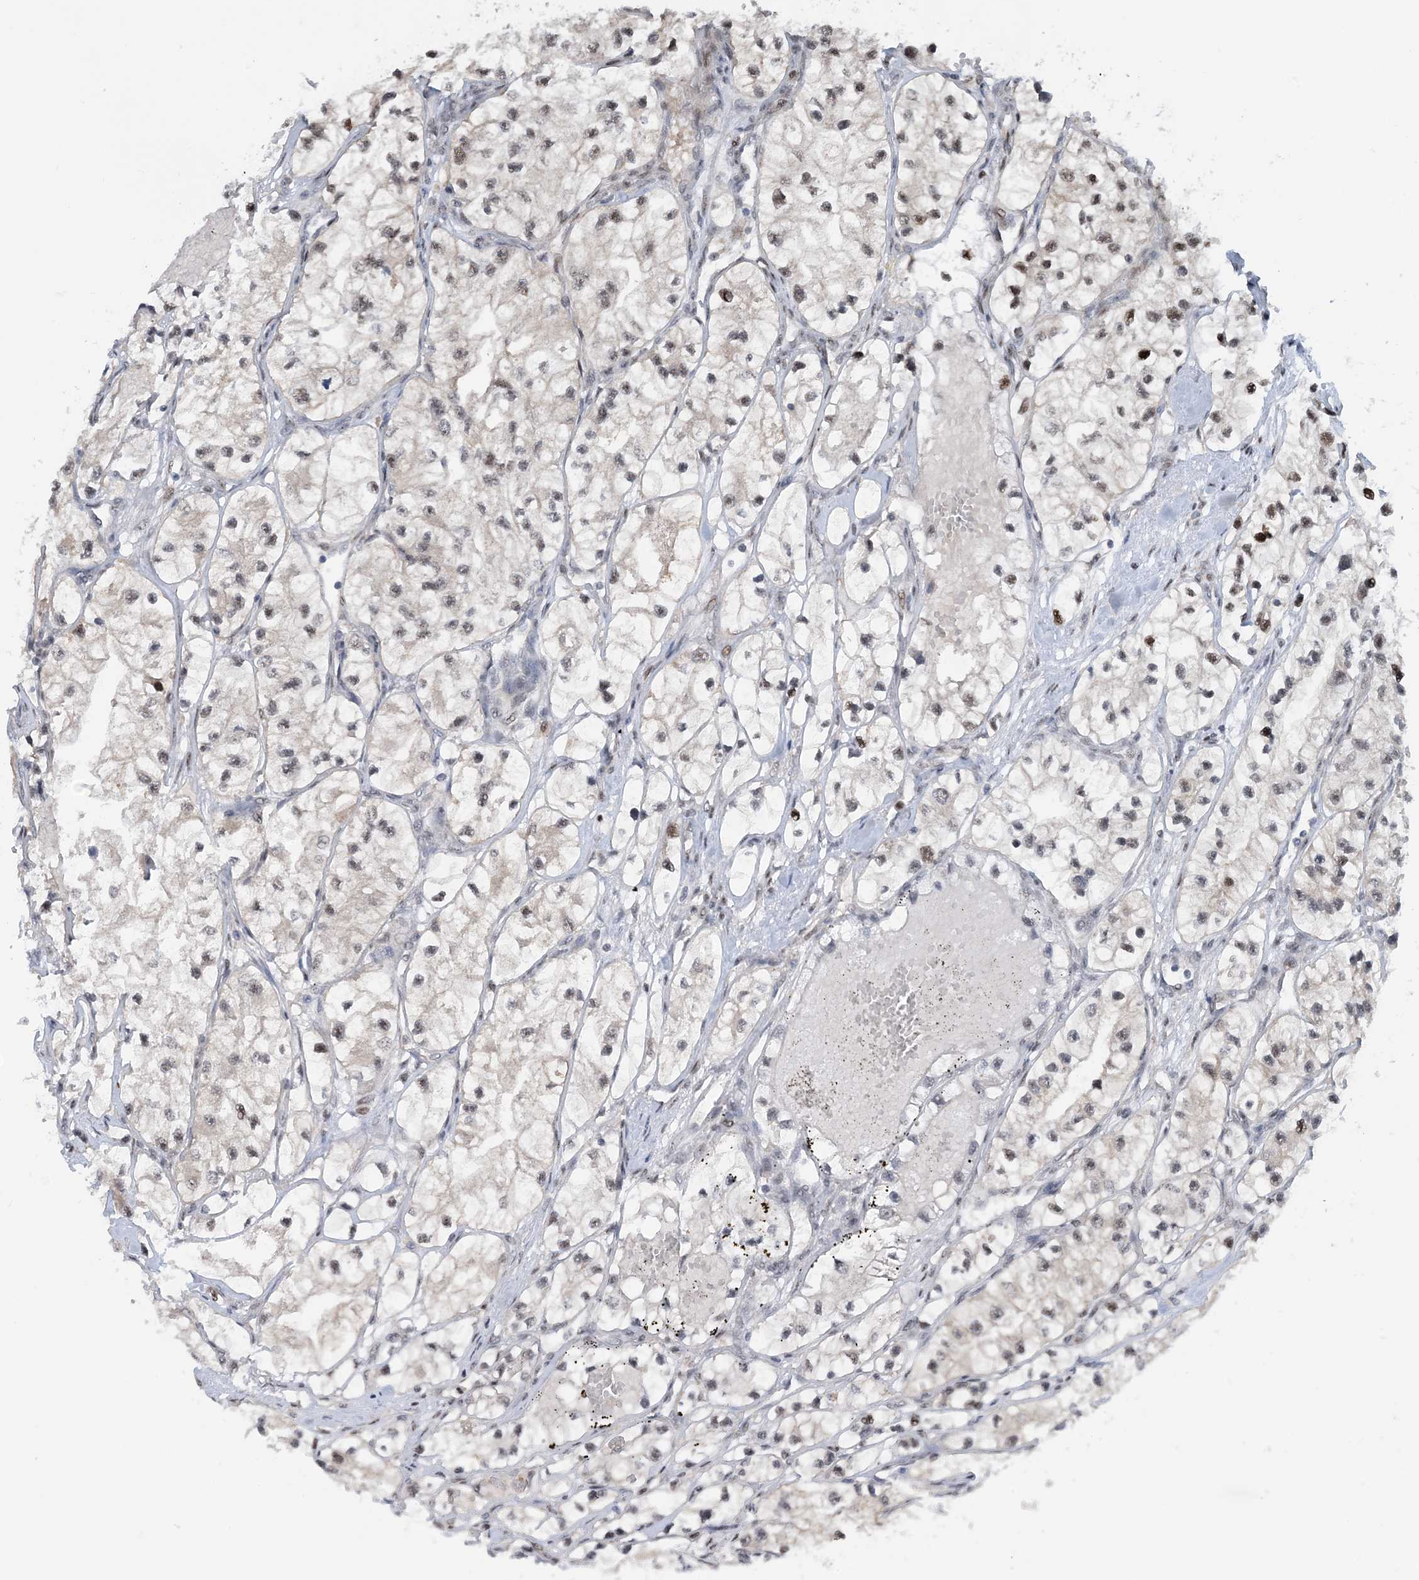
{"staining": {"intensity": "moderate", "quantity": "<25%", "location": "nuclear"}, "tissue": "renal cancer", "cell_type": "Tumor cells", "image_type": "cancer", "snomed": [{"axis": "morphology", "description": "Adenocarcinoma, NOS"}, {"axis": "topography", "description": "Kidney"}], "caption": "Renal cancer (adenocarcinoma) was stained to show a protein in brown. There is low levels of moderate nuclear staining in approximately <25% of tumor cells. (IHC, brightfield microscopy, high magnification).", "gene": "HEMK1", "patient": {"sex": "female", "age": 57}}